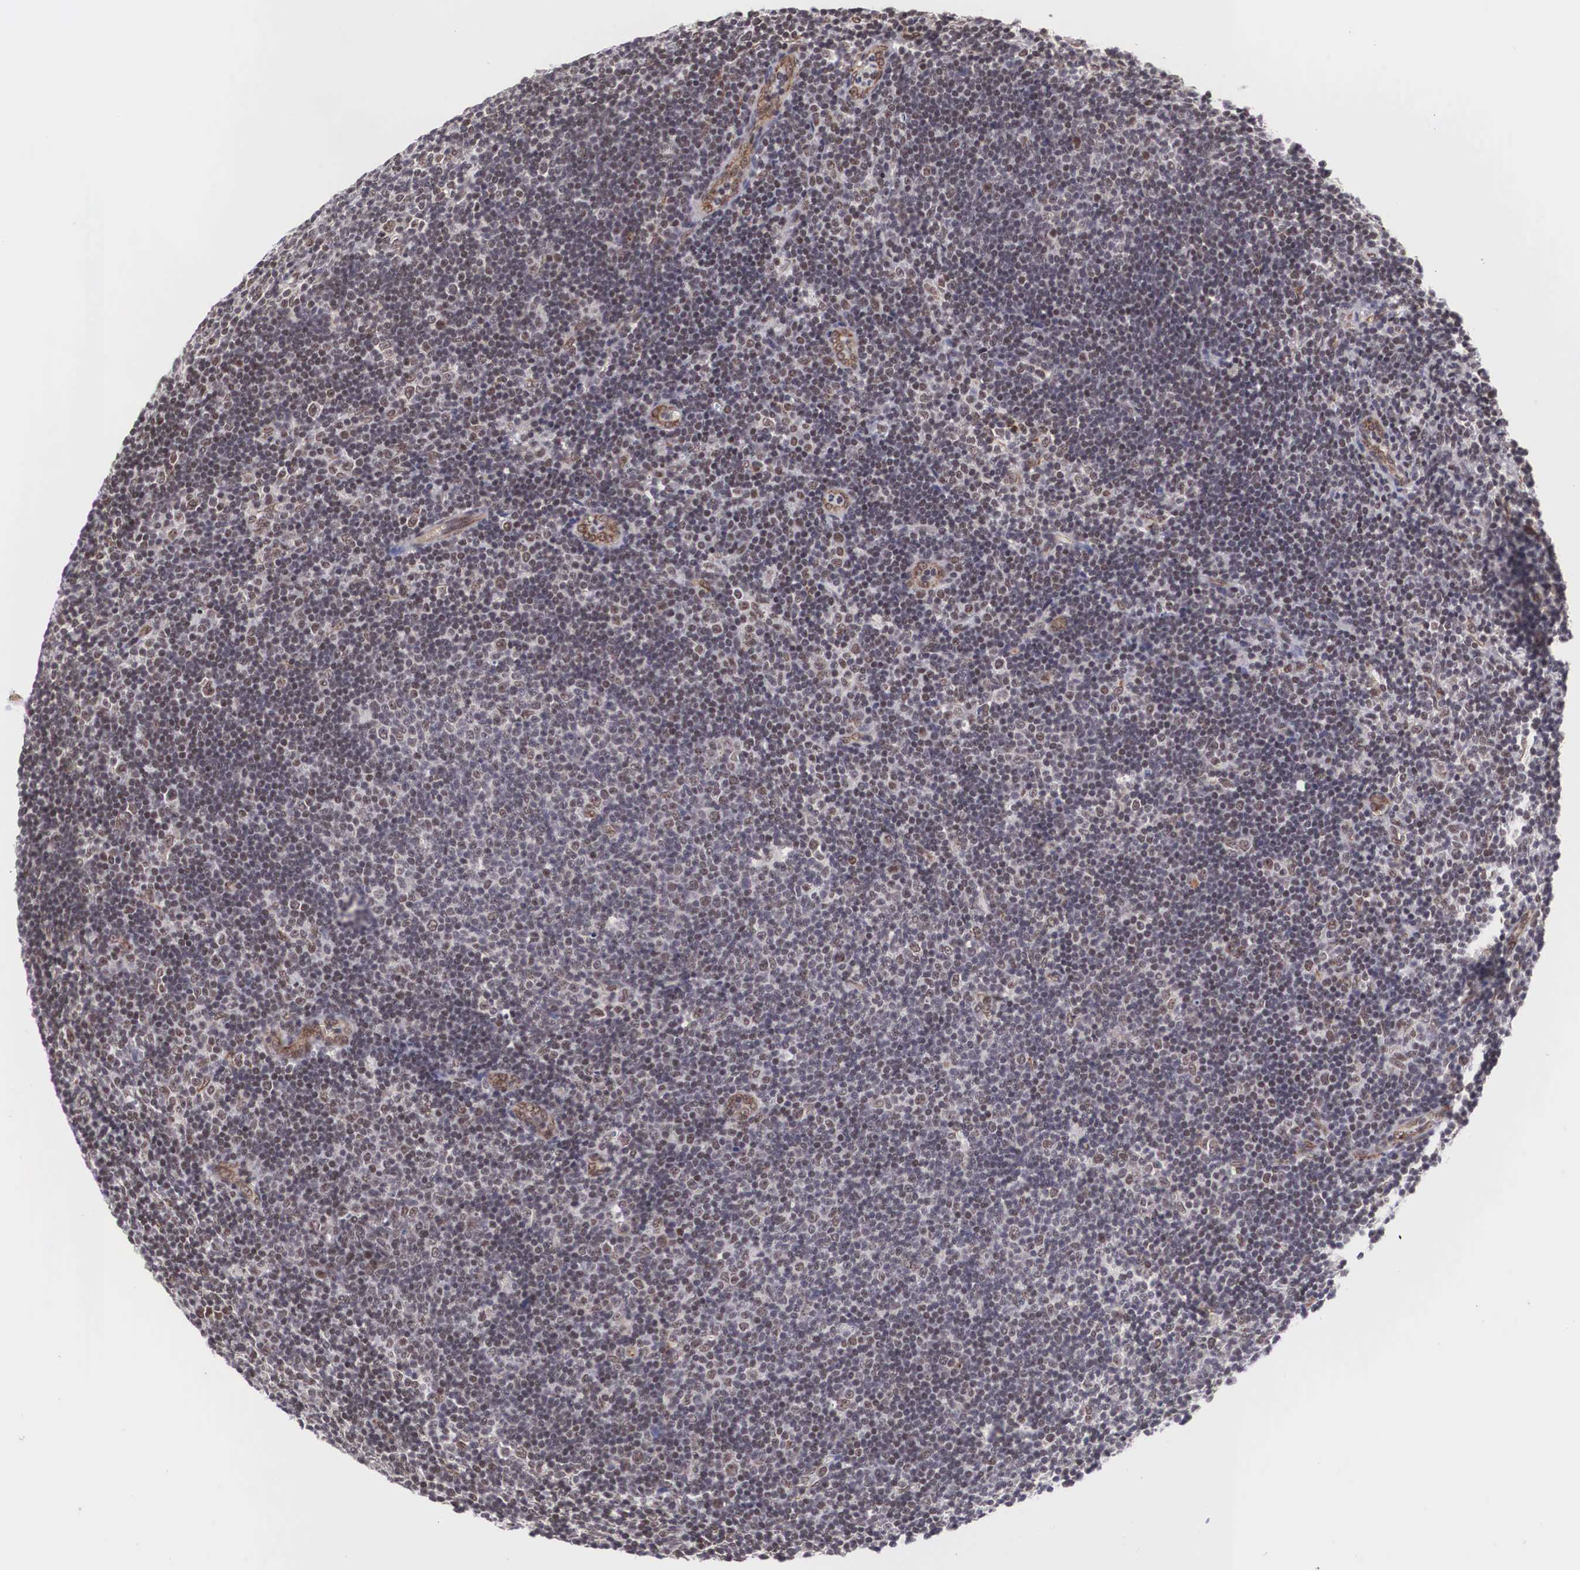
{"staining": {"intensity": "negative", "quantity": "none", "location": "none"}, "tissue": "lymphoma", "cell_type": "Tumor cells", "image_type": "cancer", "snomed": [{"axis": "morphology", "description": "Malignant lymphoma, non-Hodgkin's type, Low grade"}, {"axis": "topography", "description": "Lymph node"}], "caption": "Immunohistochemical staining of human low-grade malignant lymphoma, non-Hodgkin's type exhibits no significant expression in tumor cells. (IHC, brightfield microscopy, high magnification).", "gene": "MORC2", "patient": {"sex": "male", "age": 49}}